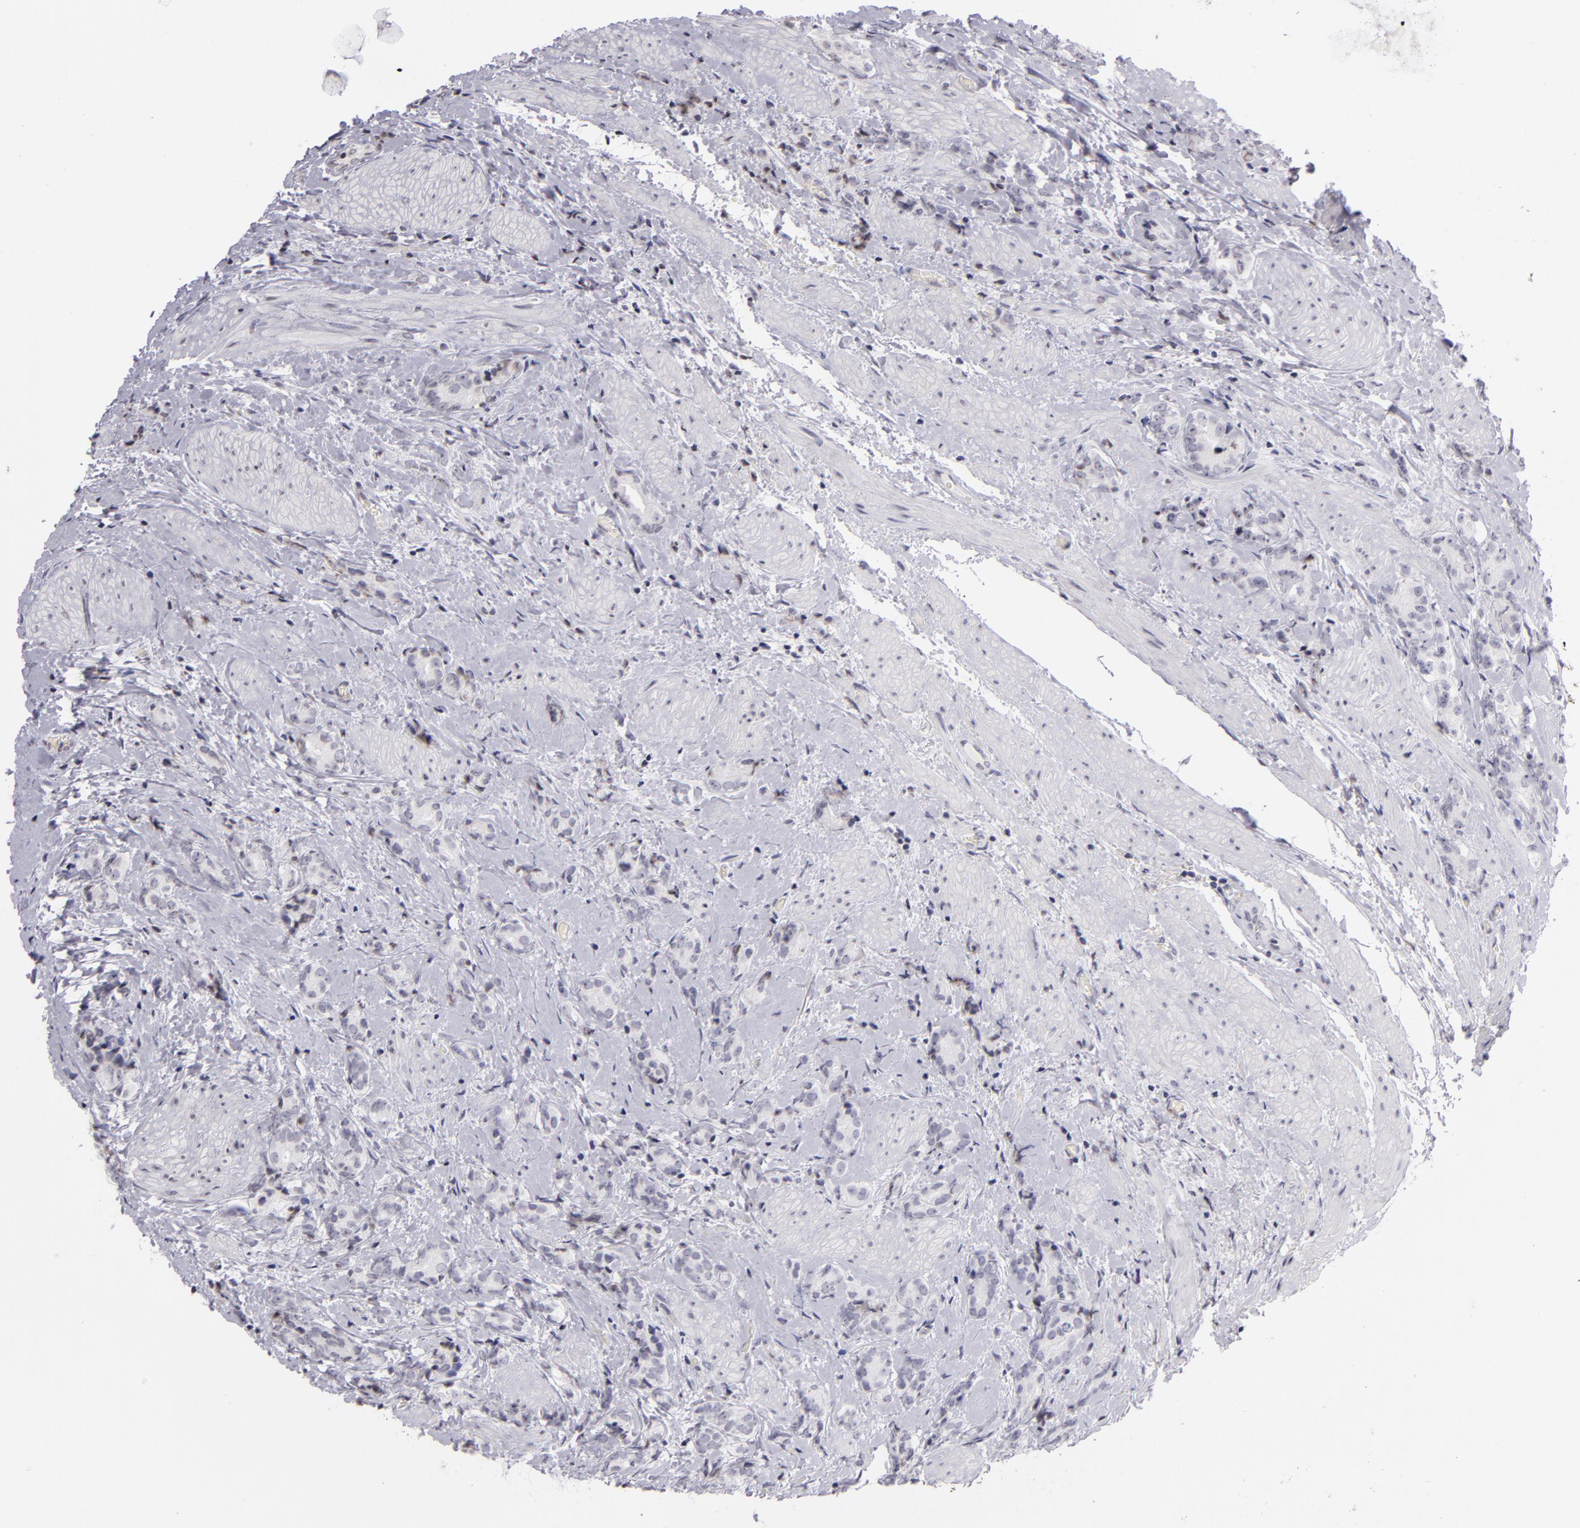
{"staining": {"intensity": "negative", "quantity": "none", "location": "none"}, "tissue": "prostate cancer", "cell_type": "Tumor cells", "image_type": "cancer", "snomed": [{"axis": "morphology", "description": "Adenocarcinoma, Medium grade"}, {"axis": "topography", "description": "Prostate"}], "caption": "DAB immunohistochemical staining of prostate cancer (medium-grade adenocarcinoma) demonstrates no significant staining in tumor cells.", "gene": "CD40", "patient": {"sex": "male", "age": 59}}